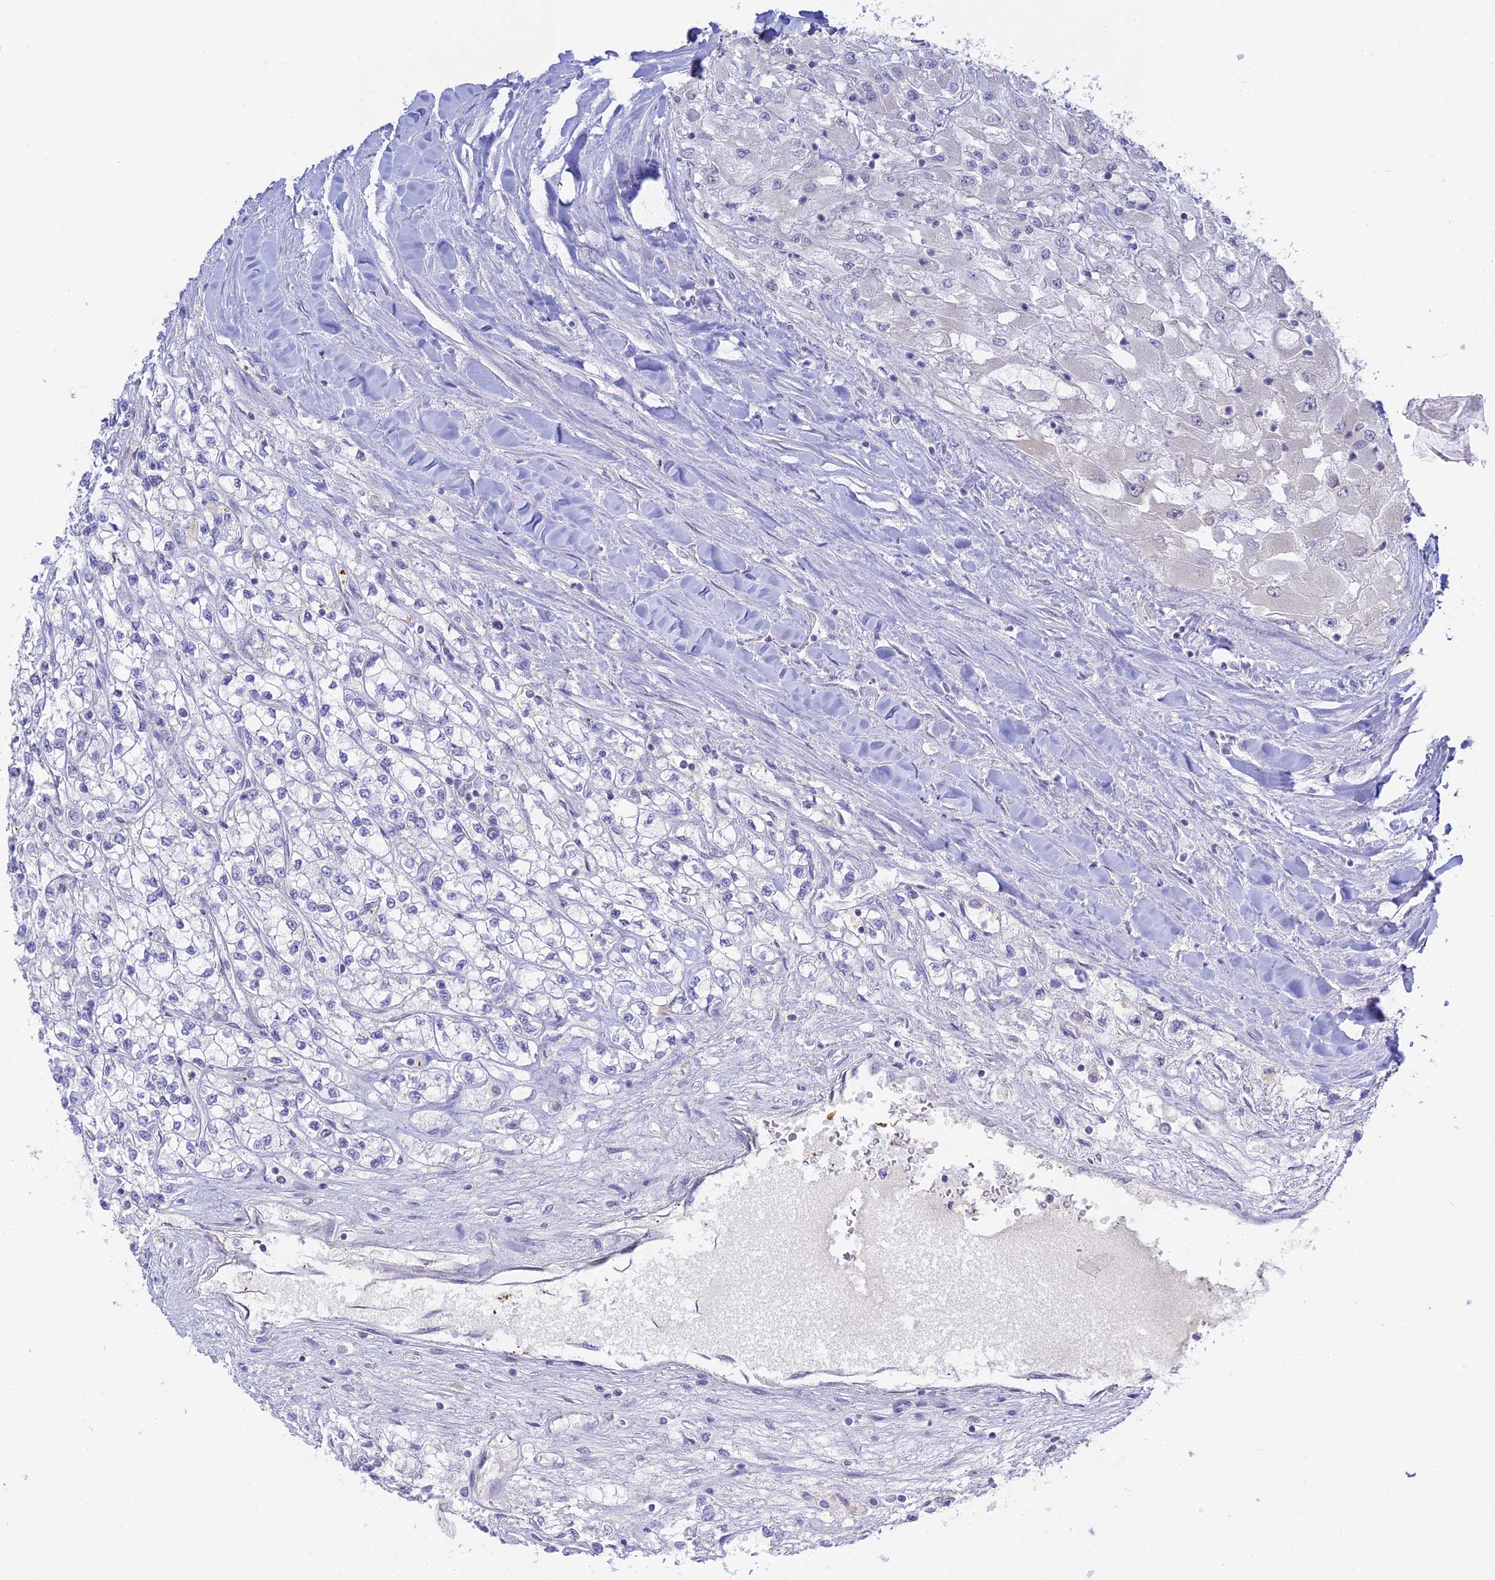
{"staining": {"intensity": "negative", "quantity": "none", "location": "none"}, "tissue": "renal cancer", "cell_type": "Tumor cells", "image_type": "cancer", "snomed": [{"axis": "morphology", "description": "Adenocarcinoma, NOS"}, {"axis": "topography", "description": "Kidney"}], "caption": "Photomicrograph shows no significant protein staining in tumor cells of renal cancer (adenocarcinoma). (DAB IHC with hematoxylin counter stain).", "gene": "TMEM40", "patient": {"sex": "male", "age": 80}}